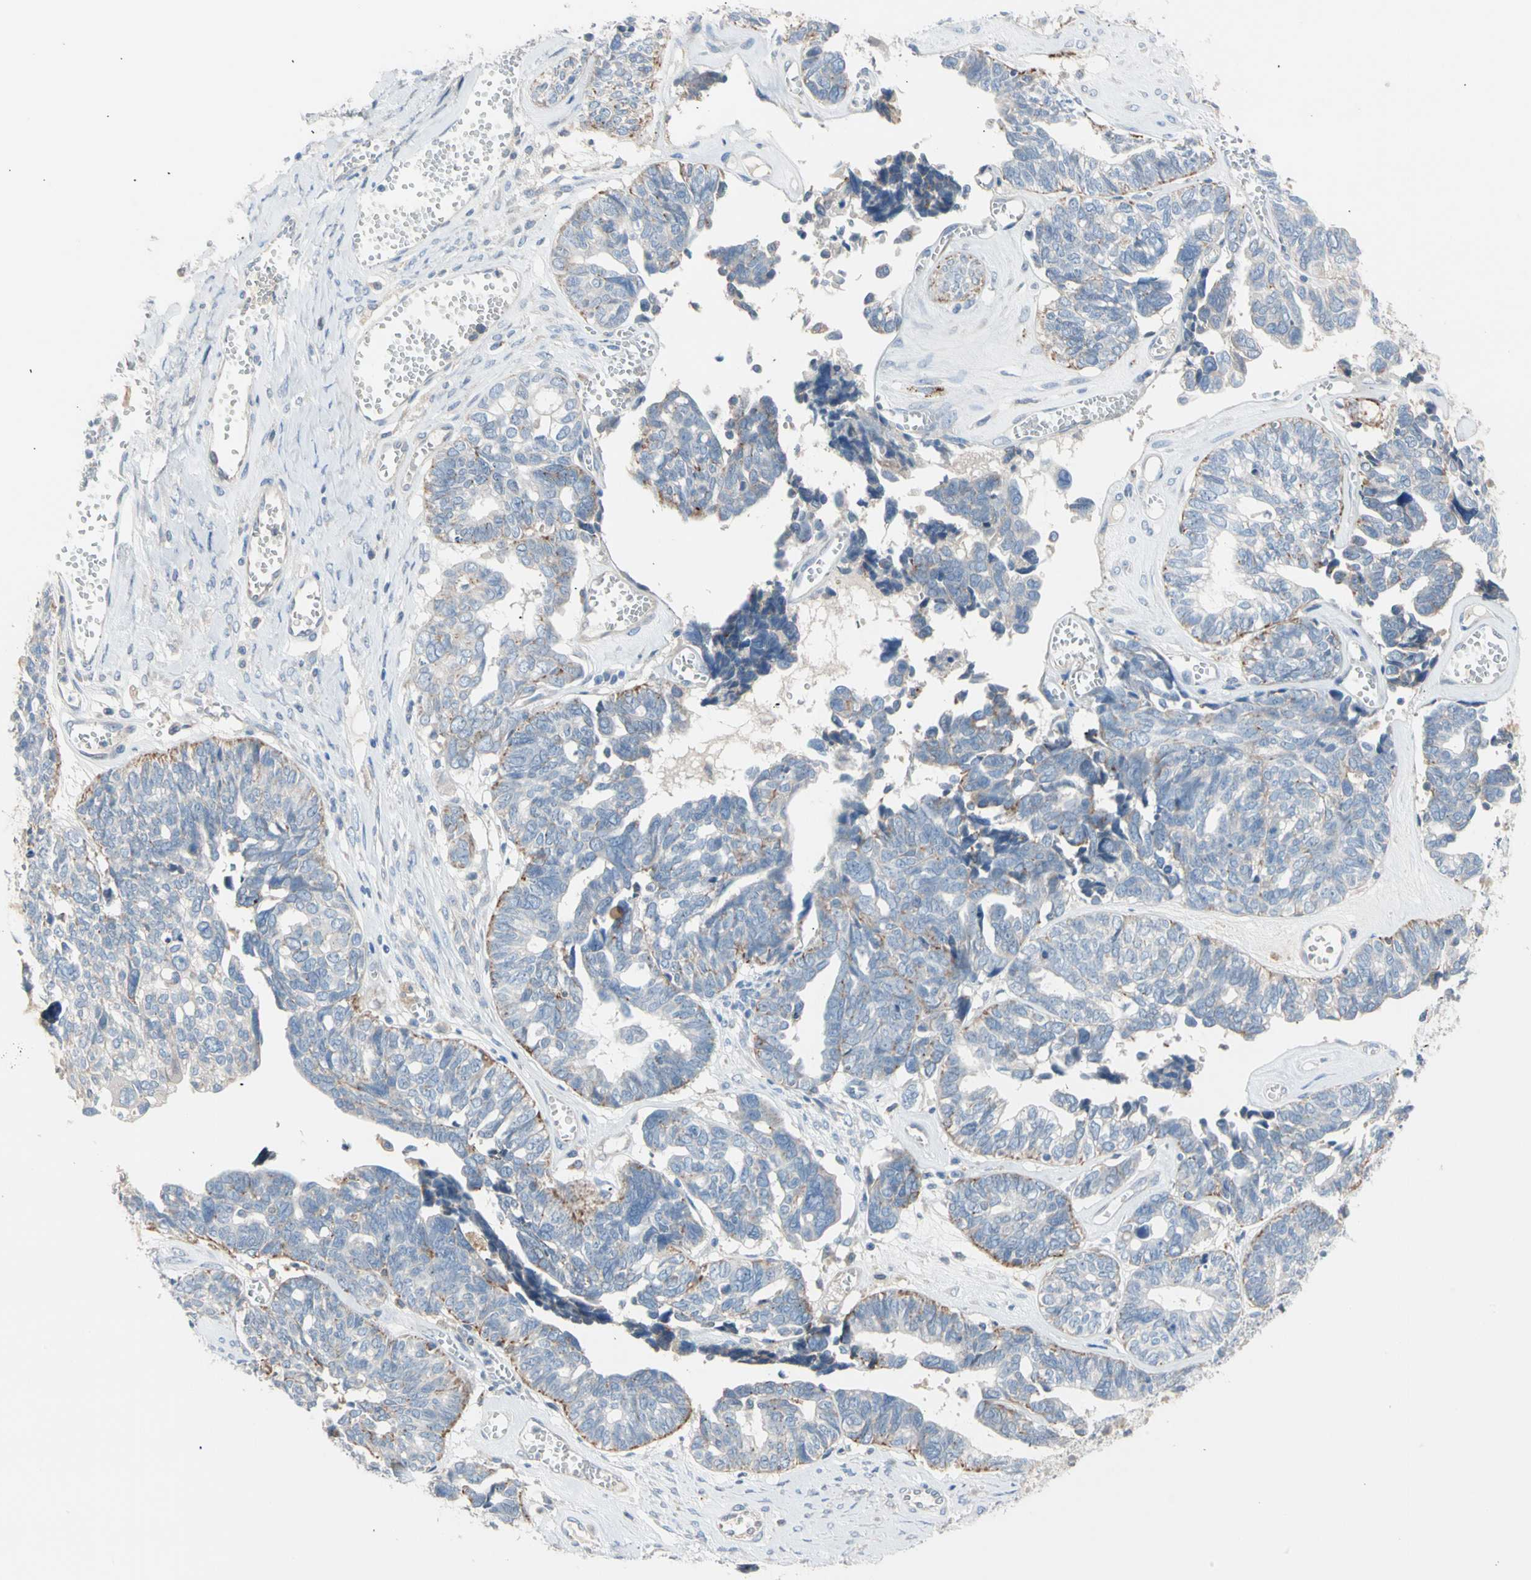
{"staining": {"intensity": "weak", "quantity": "<25%", "location": "cytoplasmic/membranous"}, "tissue": "ovarian cancer", "cell_type": "Tumor cells", "image_type": "cancer", "snomed": [{"axis": "morphology", "description": "Cystadenocarcinoma, serous, NOS"}, {"axis": "topography", "description": "Ovary"}], "caption": "The immunohistochemistry (IHC) photomicrograph has no significant positivity in tumor cells of ovarian cancer tissue.", "gene": "CASQ1", "patient": {"sex": "female", "age": 79}}